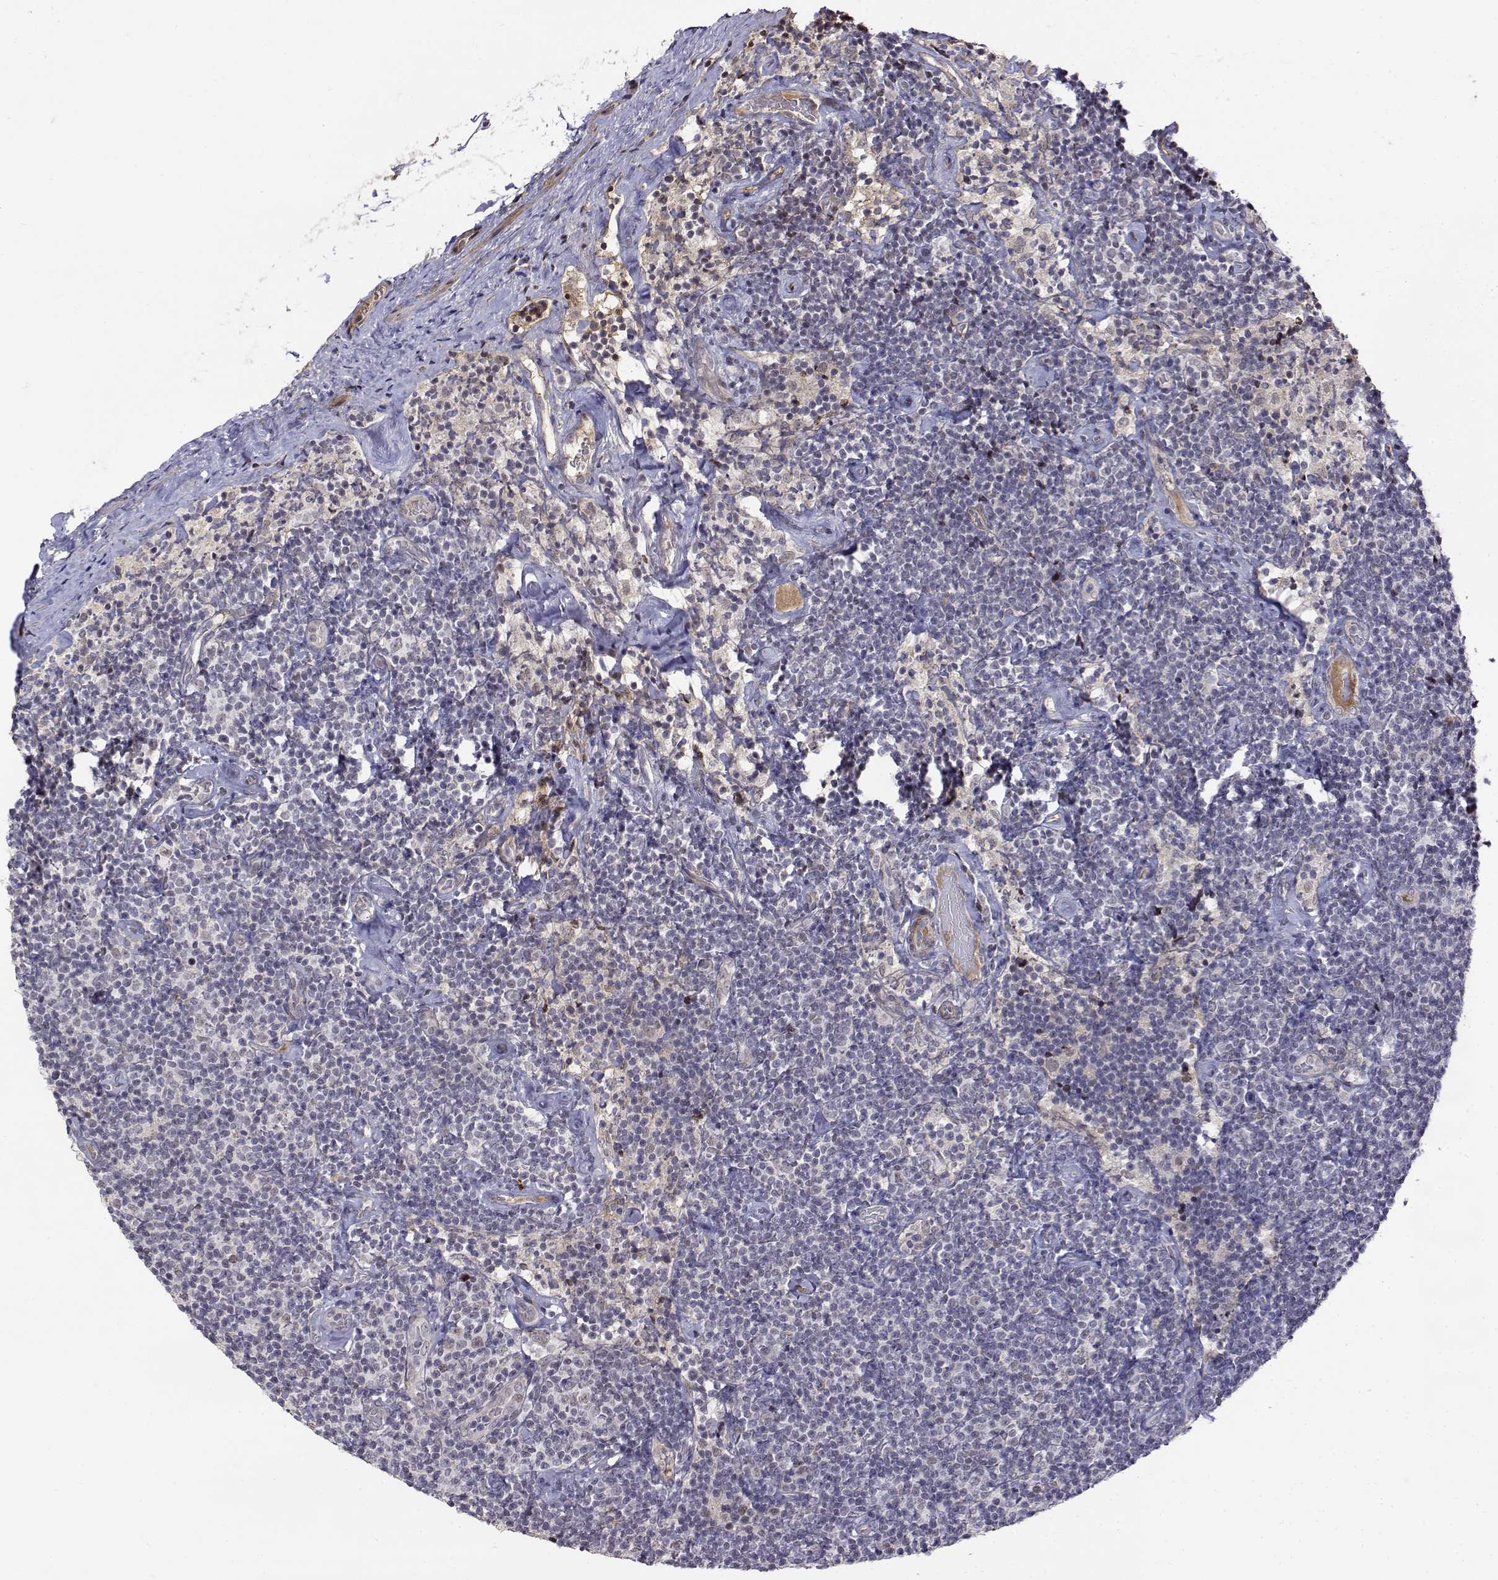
{"staining": {"intensity": "negative", "quantity": "none", "location": "none"}, "tissue": "lymphoma", "cell_type": "Tumor cells", "image_type": "cancer", "snomed": [{"axis": "morphology", "description": "Malignant lymphoma, non-Hodgkin's type, Low grade"}, {"axis": "topography", "description": "Lymph node"}], "caption": "There is no significant expression in tumor cells of lymphoma. The staining was performed using DAB to visualize the protein expression in brown, while the nuclei were stained in blue with hematoxylin (Magnification: 20x).", "gene": "ITGA7", "patient": {"sex": "male", "age": 81}}